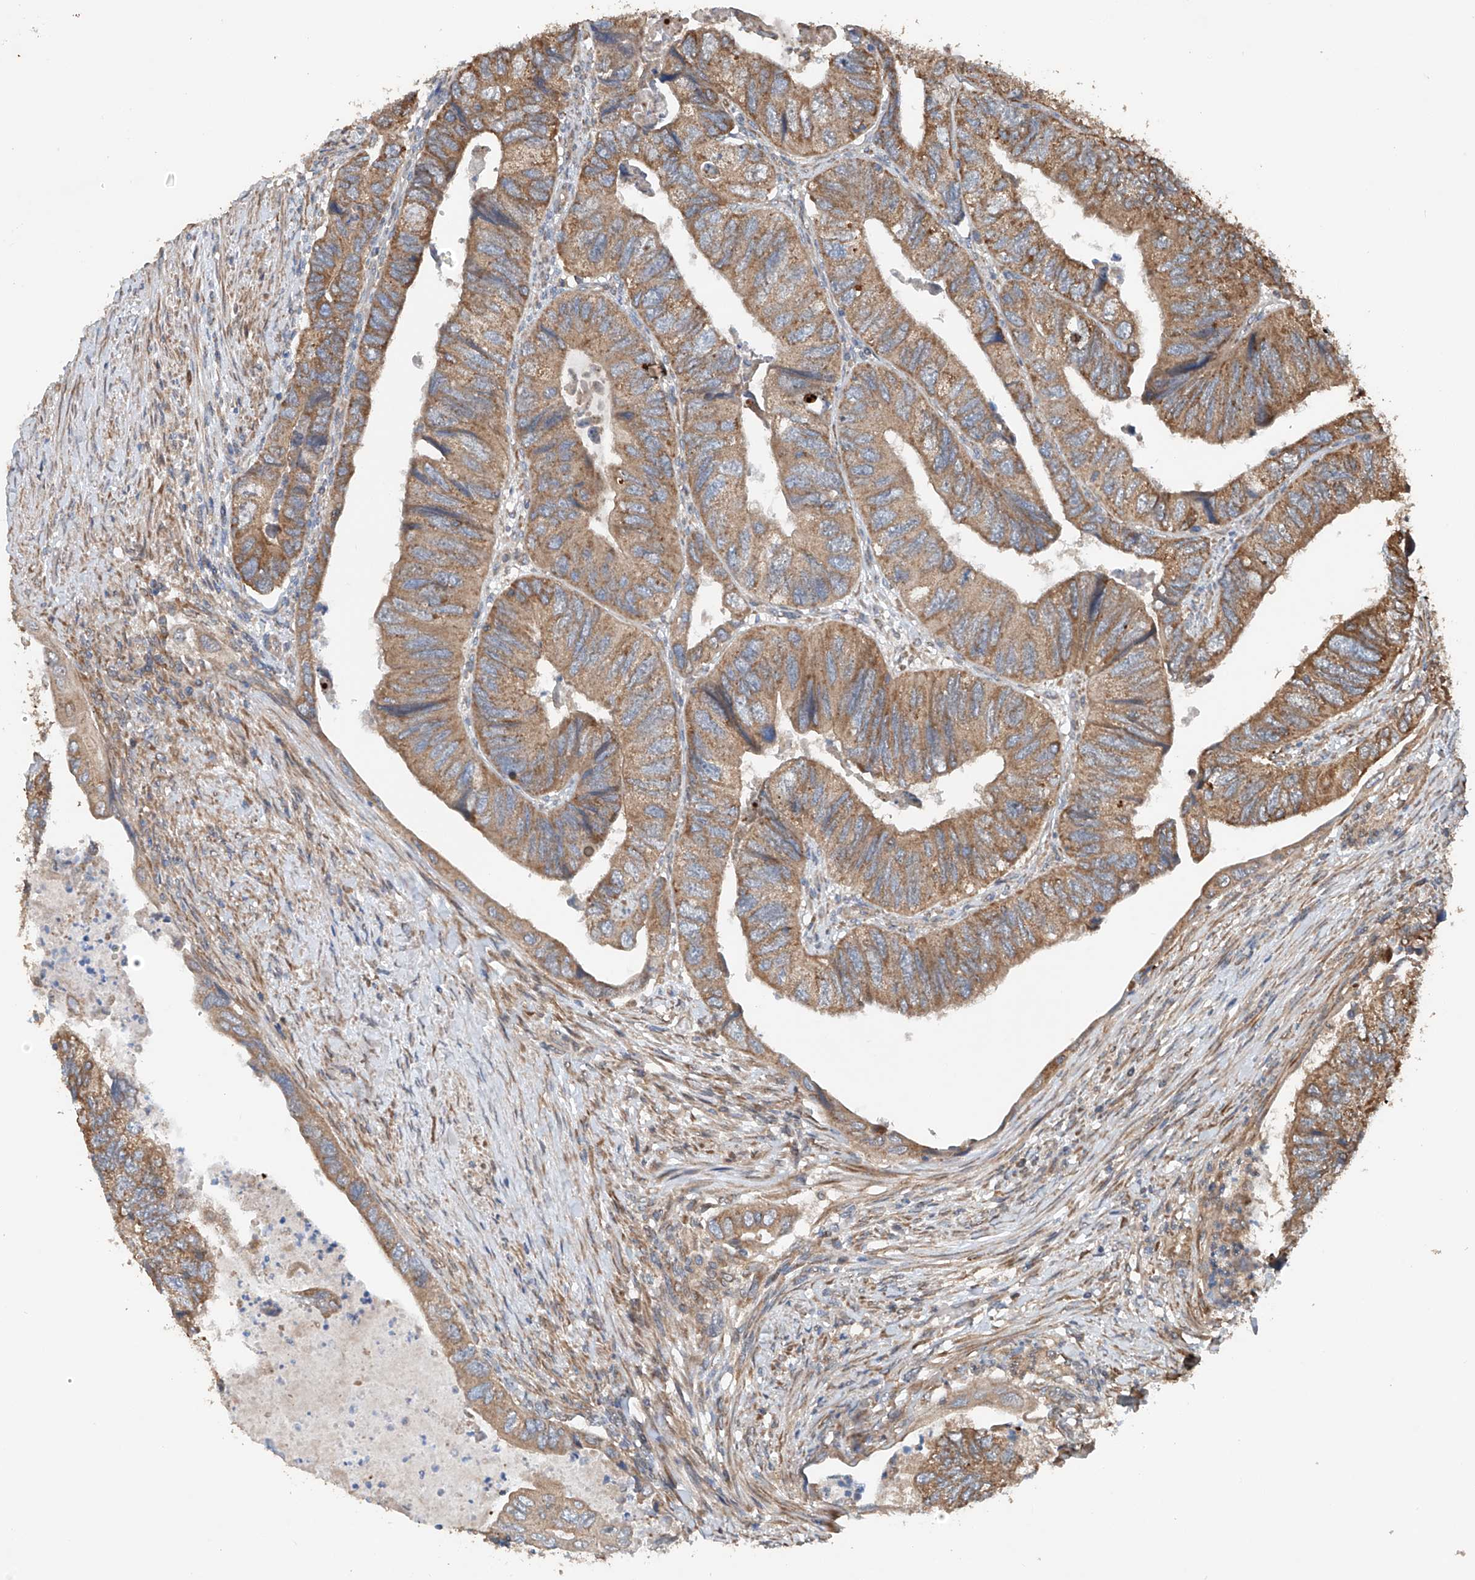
{"staining": {"intensity": "moderate", "quantity": ">75%", "location": "cytoplasmic/membranous"}, "tissue": "colorectal cancer", "cell_type": "Tumor cells", "image_type": "cancer", "snomed": [{"axis": "morphology", "description": "Adenocarcinoma, NOS"}, {"axis": "topography", "description": "Rectum"}], "caption": "Tumor cells demonstrate medium levels of moderate cytoplasmic/membranous positivity in approximately >75% of cells in human colorectal cancer (adenocarcinoma).", "gene": "CEP85L", "patient": {"sex": "male", "age": 63}}